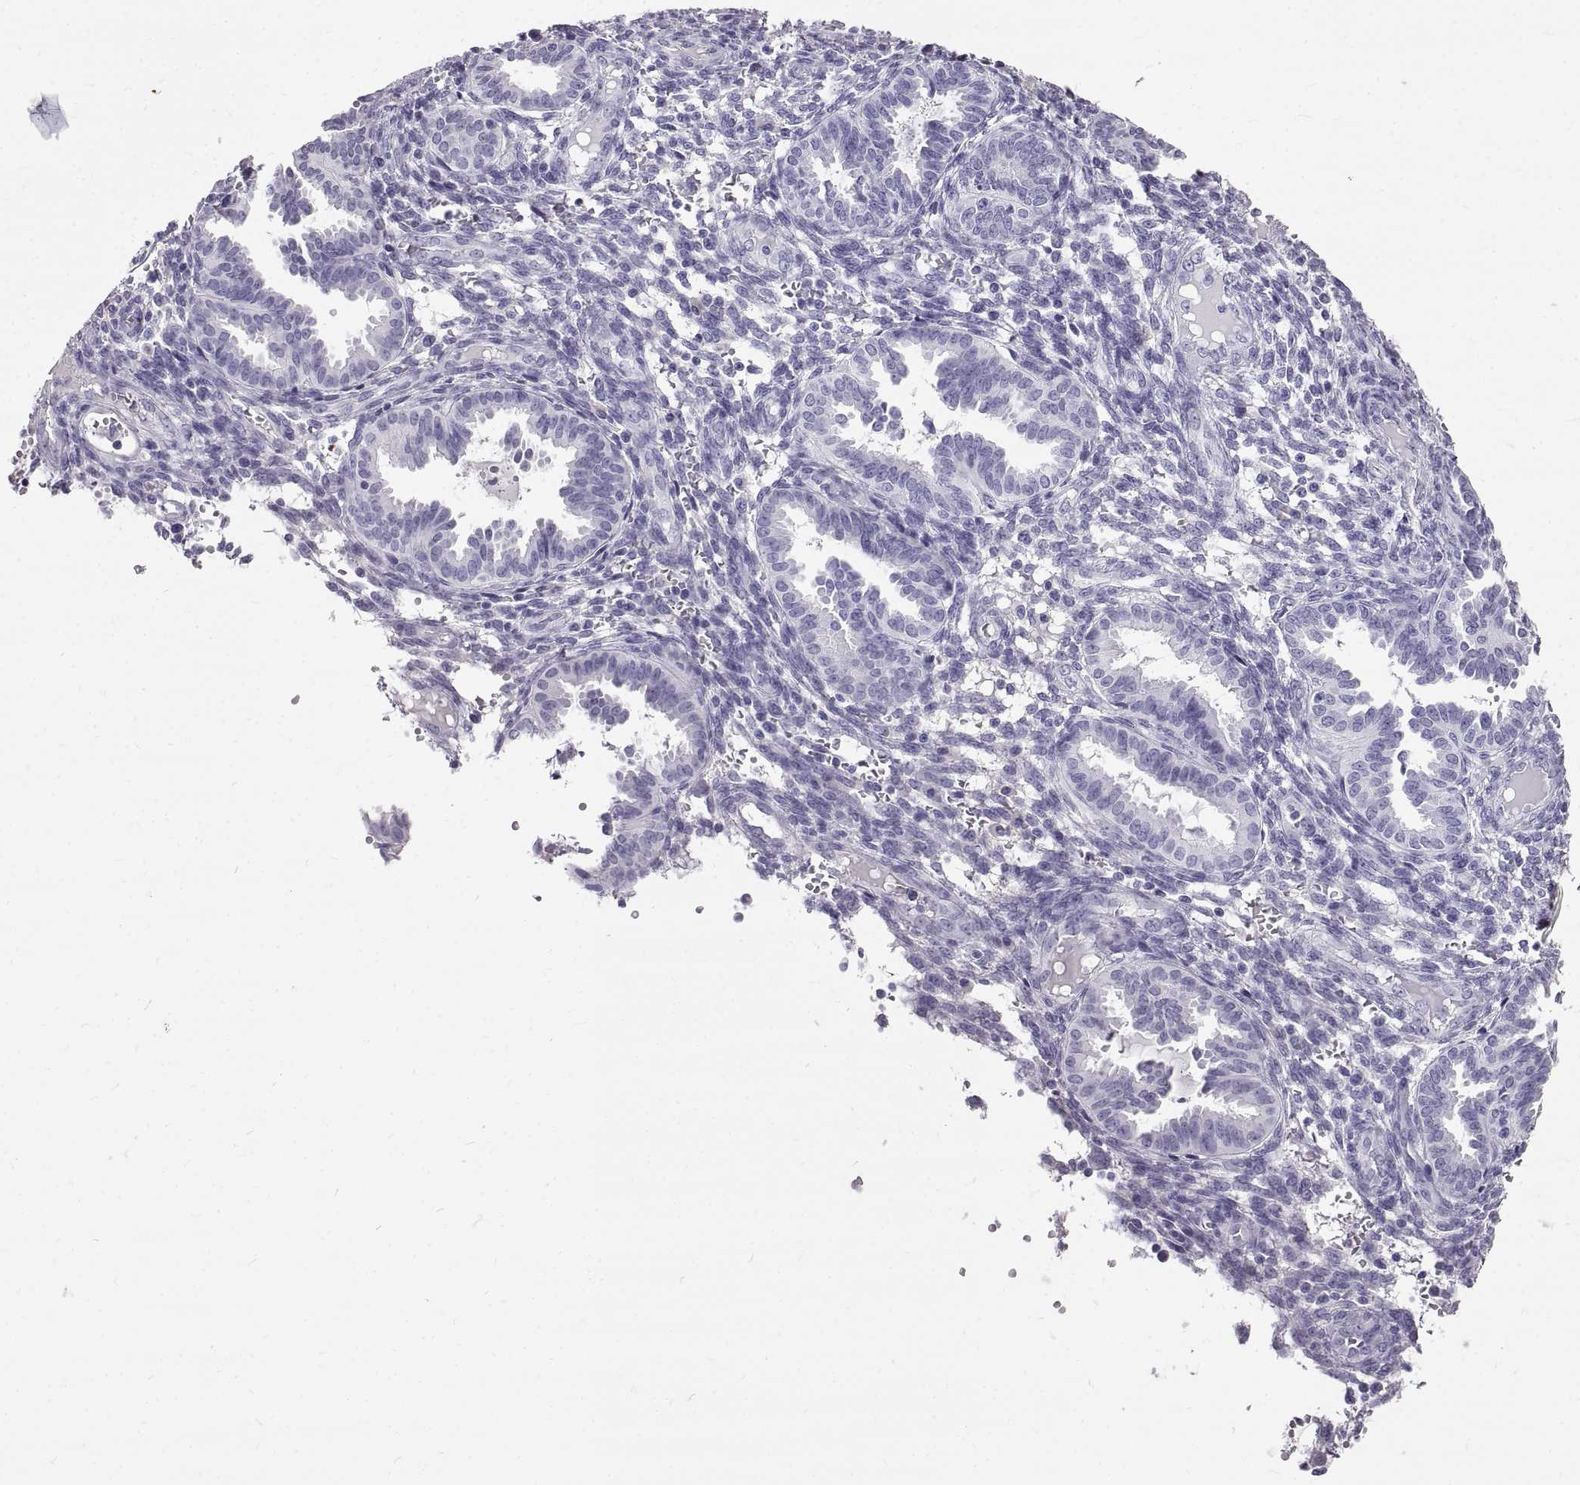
{"staining": {"intensity": "negative", "quantity": "none", "location": "none"}, "tissue": "endometrium", "cell_type": "Cells in endometrial stroma", "image_type": "normal", "snomed": [{"axis": "morphology", "description": "Normal tissue, NOS"}, {"axis": "topography", "description": "Endometrium"}], "caption": "A photomicrograph of human endometrium is negative for staining in cells in endometrial stroma.", "gene": "GNG12", "patient": {"sex": "female", "age": 42}}